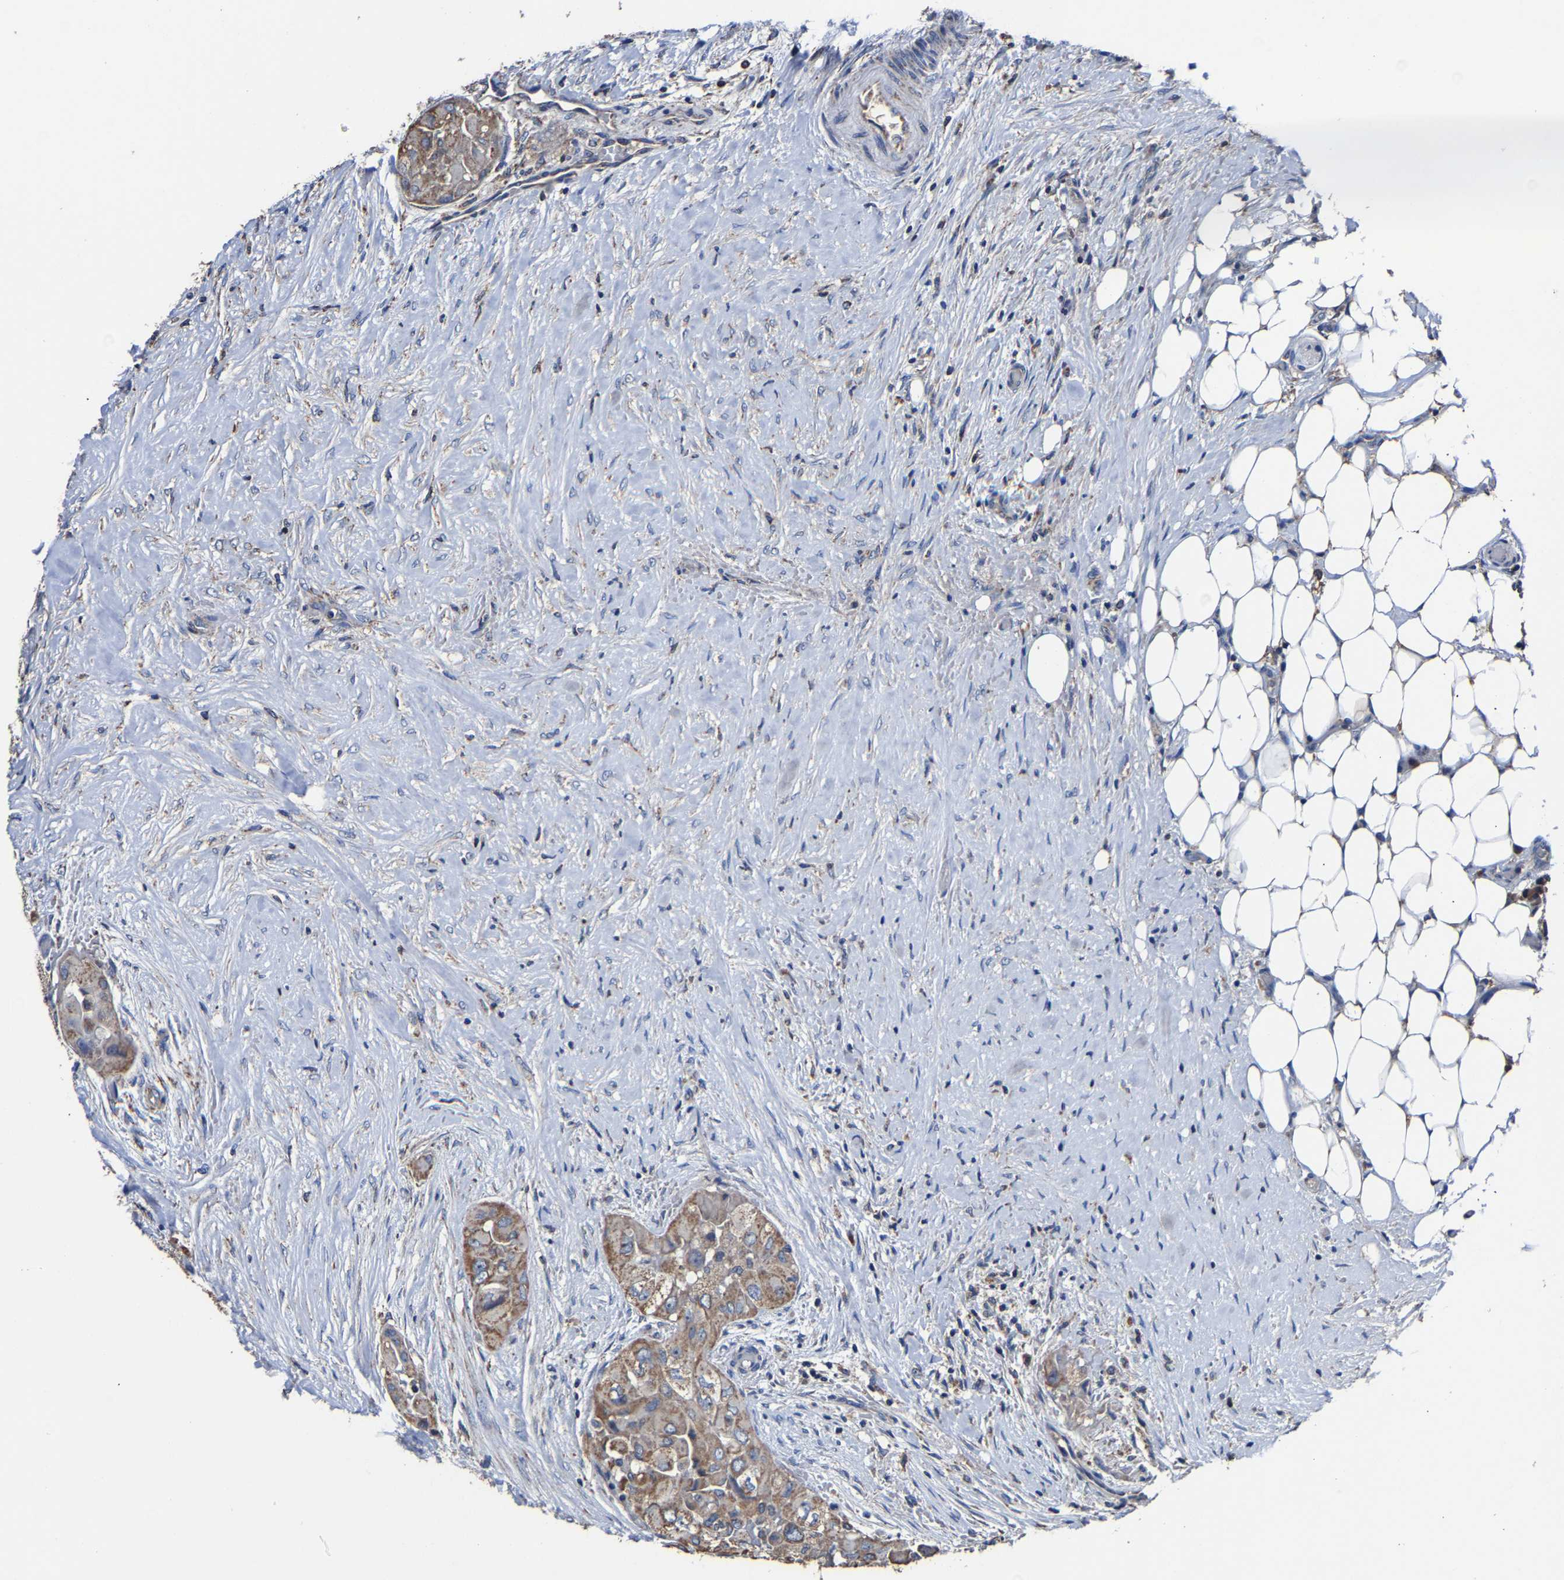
{"staining": {"intensity": "moderate", "quantity": ">75%", "location": "cytoplasmic/membranous"}, "tissue": "thyroid cancer", "cell_type": "Tumor cells", "image_type": "cancer", "snomed": [{"axis": "morphology", "description": "Papillary adenocarcinoma, NOS"}, {"axis": "topography", "description": "Thyroid gland"}], "caption": "A medium amount of moderate cytoplasmic/membranous expression is seen in approximately >75% of tumor cells in papillary adenocarcinoma (thyroid) tissue.", "gene": "ZCCHC7", "patient": {"sex": "female", "age": 59}}